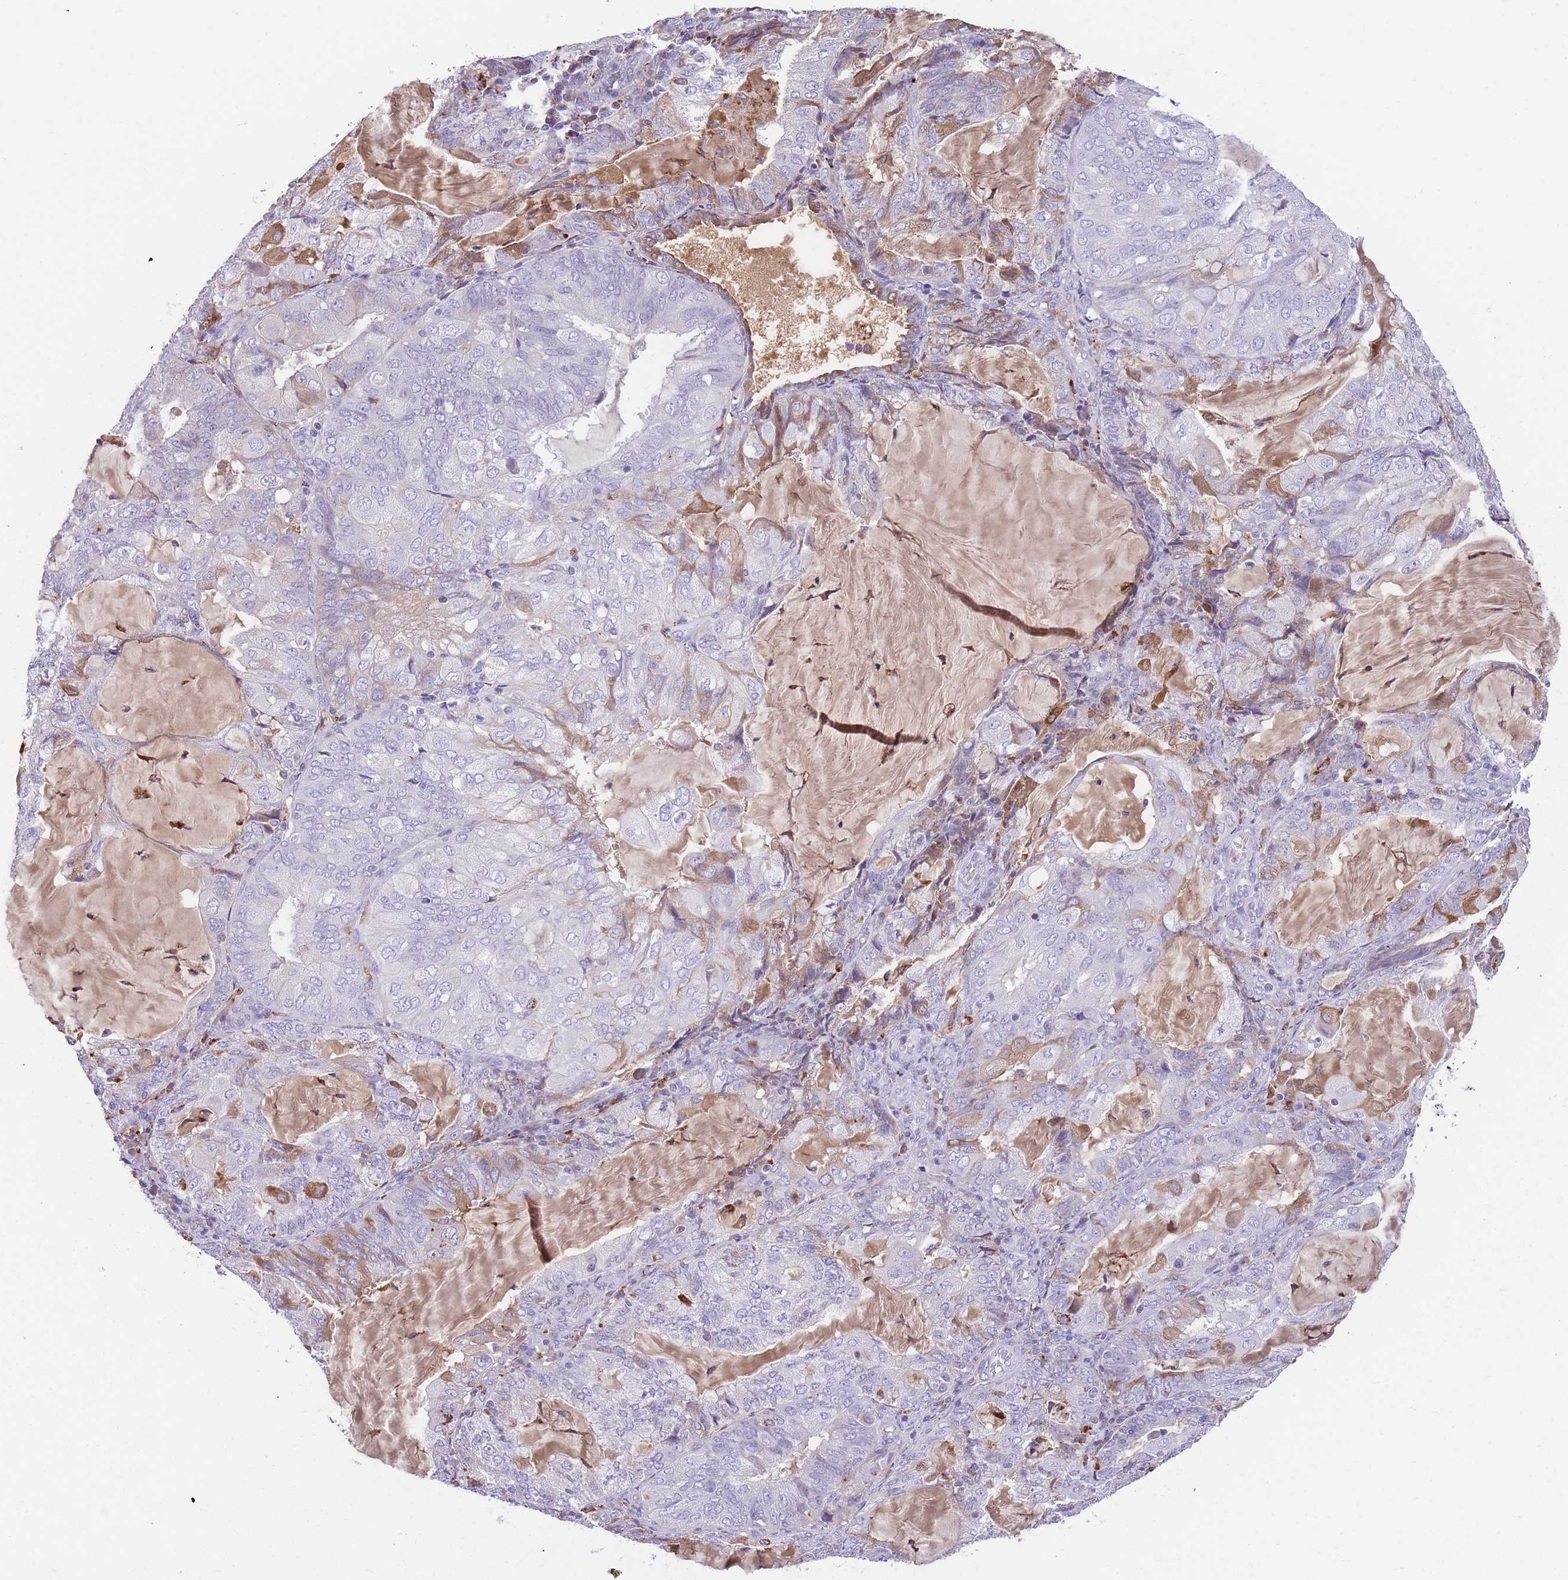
{"staining": {"intensity": "weak", "quantity": "<25%", "location": "cytoplasmic/membranous"}, "tissue": "endometrial cancer", "cell_type": "Tumor cells", "image_type": "cancer", "snomed": [{"axis": "morphology", "description": "Adenocarcinoma, NOS"}, {"axis": "topography", "description": "Endometrium"}], "caption": "DAB immunohistochemical staining of human endometrial adenocarcinoma exhibits no significant positivity in tumor cells. The staining is performed using DAB brown chromogen with nuclei counter-stained in using hematoxylin.", "gene": "GNAT1", "patient": {"sex": "female", "age": 81}}